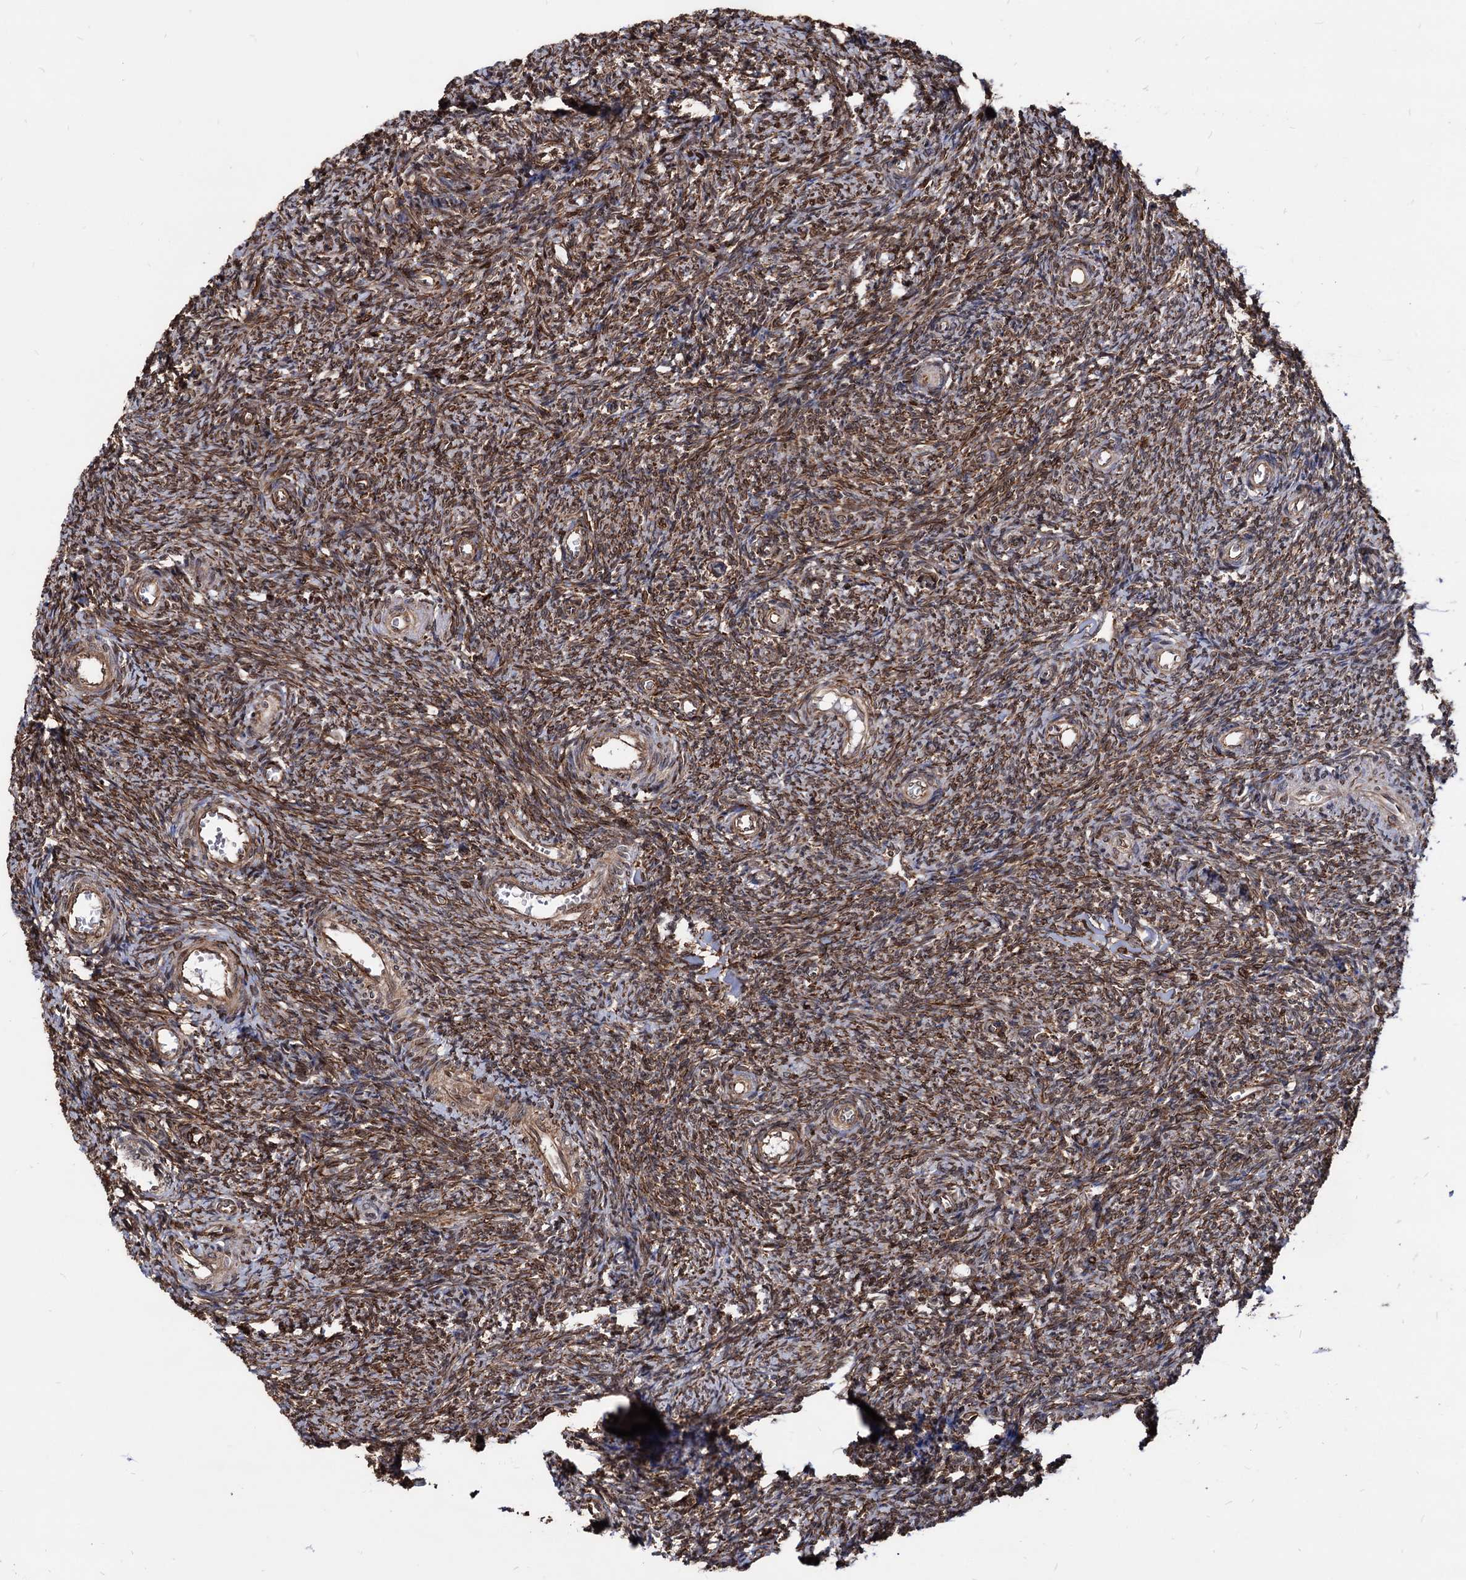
{"staining": {"intensity": "moderate", "quantity": "25%-75%", "location": "cytoplasmic/membranous"}, "tissue": "ovary", "cell_type": "Ovarian stroma cells", "image_type": "normal", "snomed": [{"axis": "morphology", "description": "Normal tissue, NOS"}, {"axis": "topography", "description": "Ovary"}], "caption": "High-magnification brightfield microscopy of normal ovary stained with DAB (brown) and counterstained with hematoxylin (blue). ovarian stroma cells exhibit moderate cytoplasmic/membranous expression is identified in approximately25%-75% of cells.", "gene": "ANKRD12", "patient": {"sex": "female", "age": 44}}